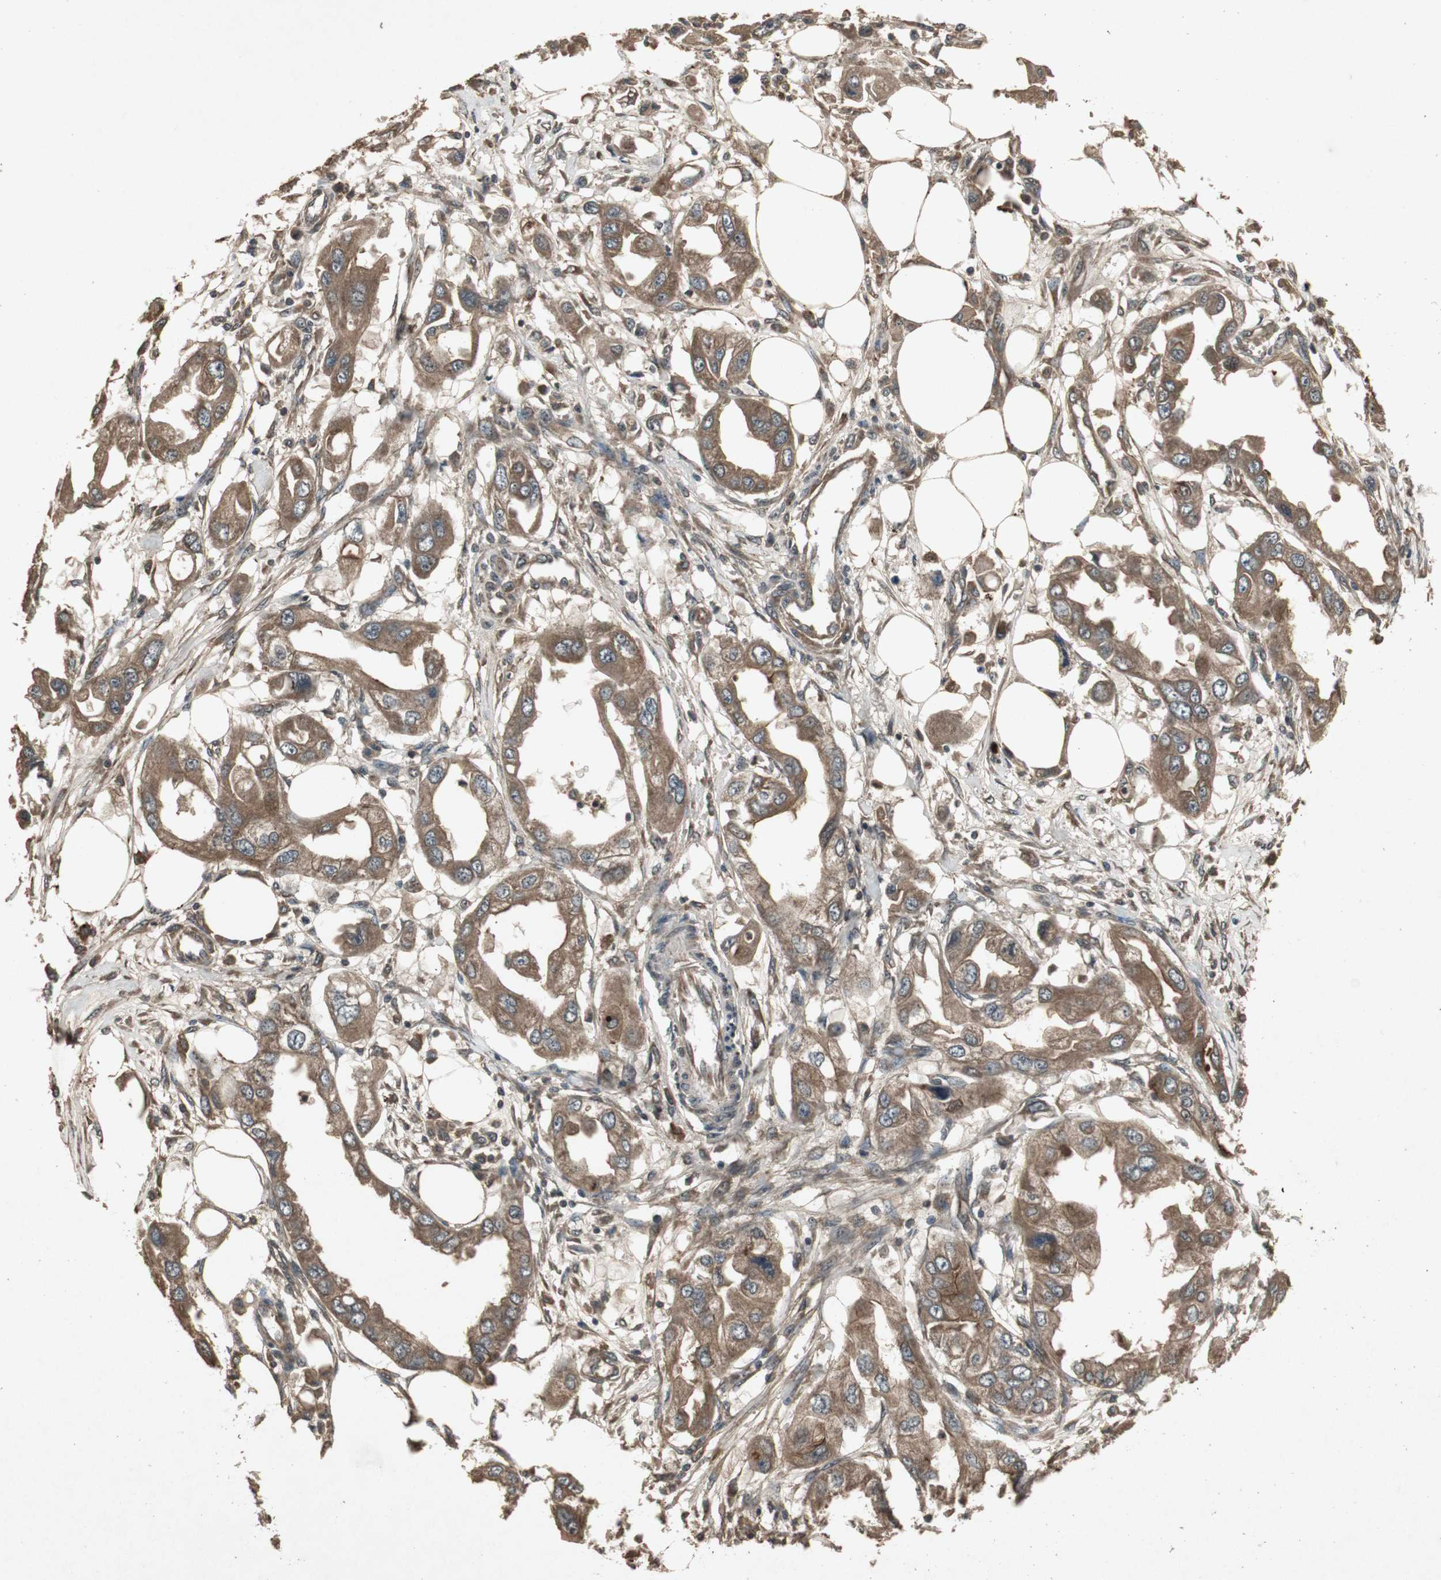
{"staining": {"intensity": "moderate", "quantity": ">75%", "location": "cytoplasmic/membranous"}, "tissue": "endometrial cancer", "cell_type": "Tumor cells", "image_type": "cancer", "snomed": [{"axis": "morphology", "description": "Adenocarcinoma, NOS"}, {"axis": "topography", "description": "Endometrium"}], "caption": "Tumor cells show moderate cytoplasmic/membranous expression in about >75% of cells in endometrial adenocarcinoma. (DAB (3,3'-diaminobenzidine) IHC with brightfield microscopy, high magnification).", "gene": "EMX1", "patient": {"sex": "female", "age": 67}}